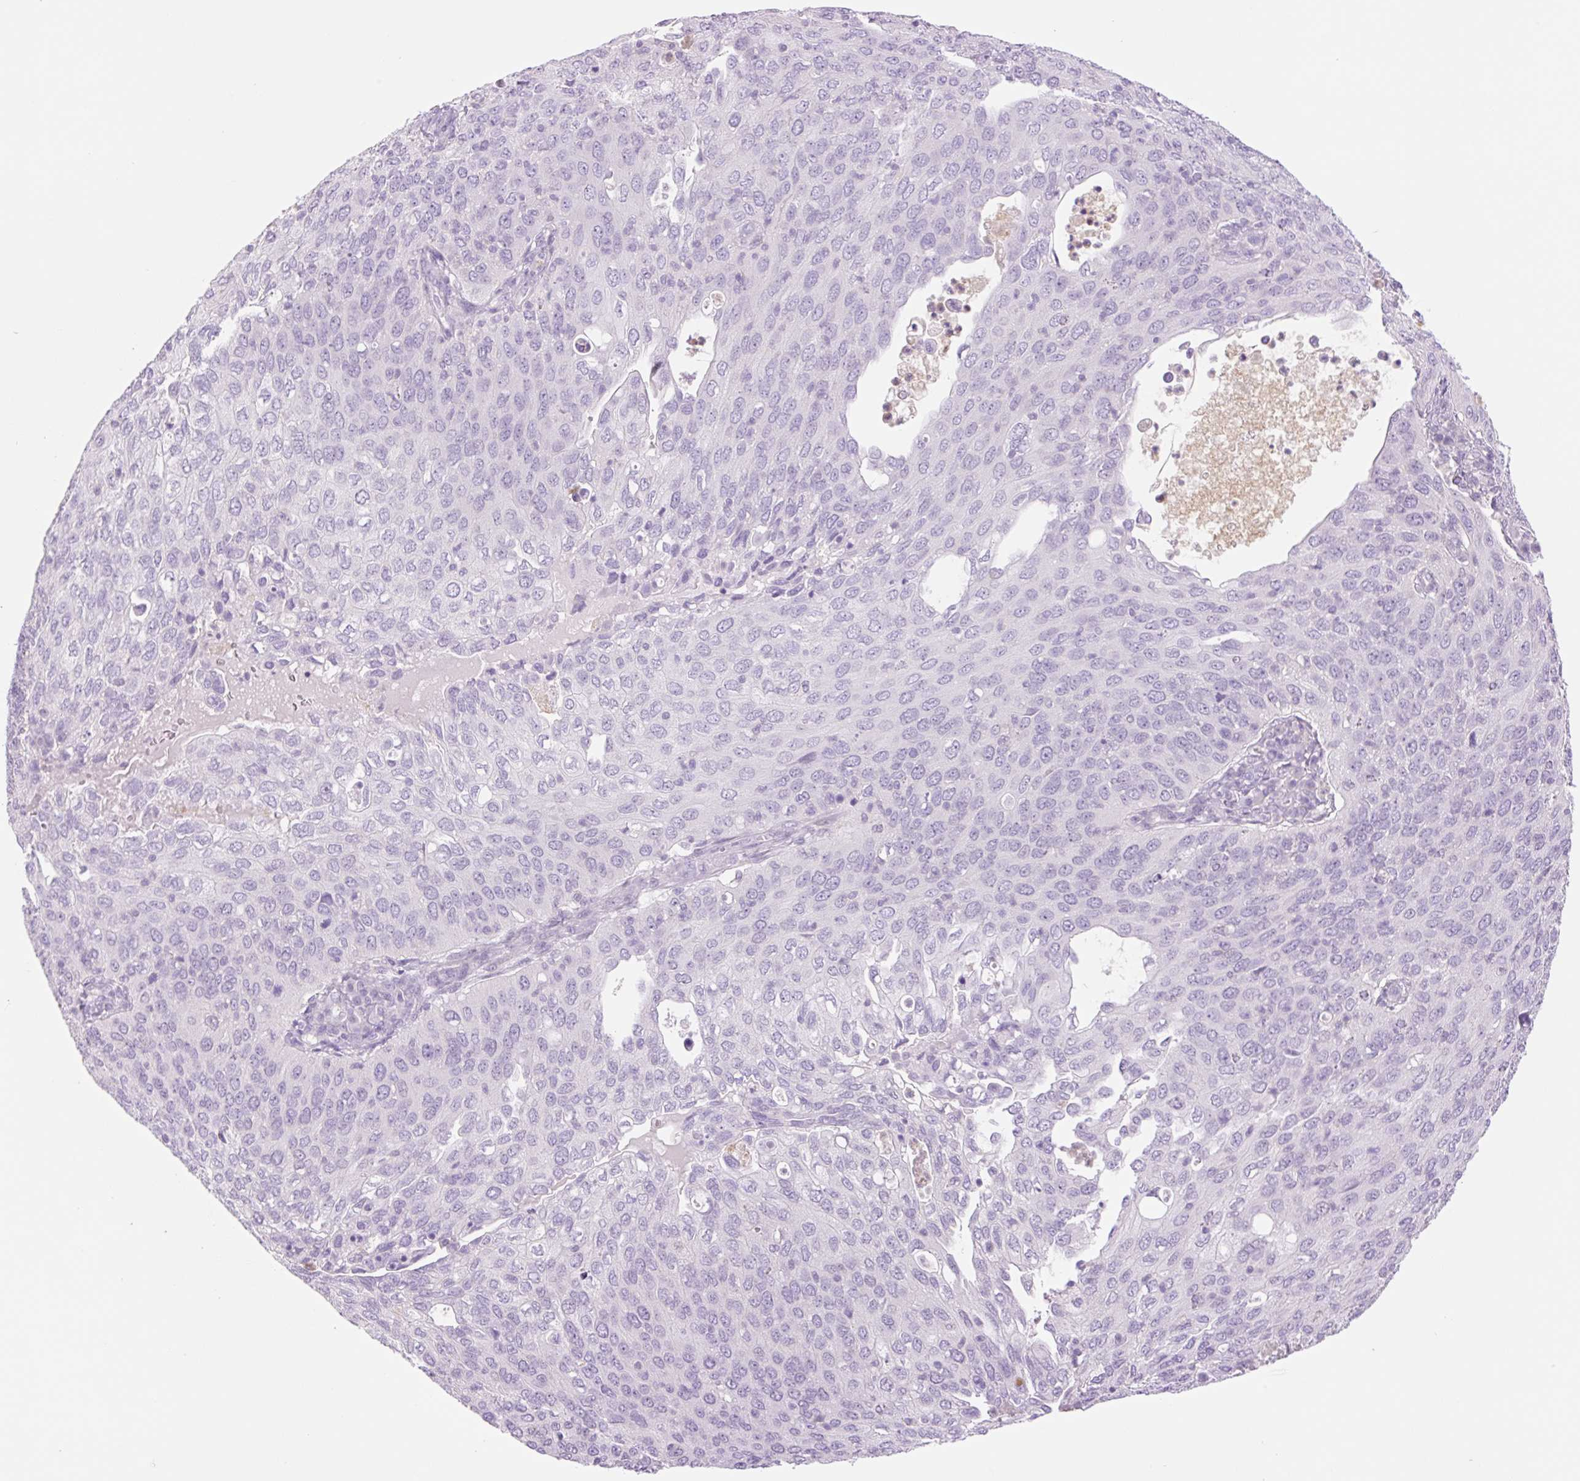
{"staining": {"intensity": "negative", "quantity": "none", "location": "none"}, "tissue": "cervical cancer", "cell_type": "Tumor cells", "image_type": "cancer", "snomed": [{"axis": "morphology", "description": "Squamous cell carcinoma, NOS"}, {"axis": "topography", "description": "Cervix"}], "caption": "The photomicrograph shows no significant expression in tumor cells of cervical cancer (squamous cell carcinoma).", "gene": "TBX15", "patient": {"sex": "female", "age": 36}}